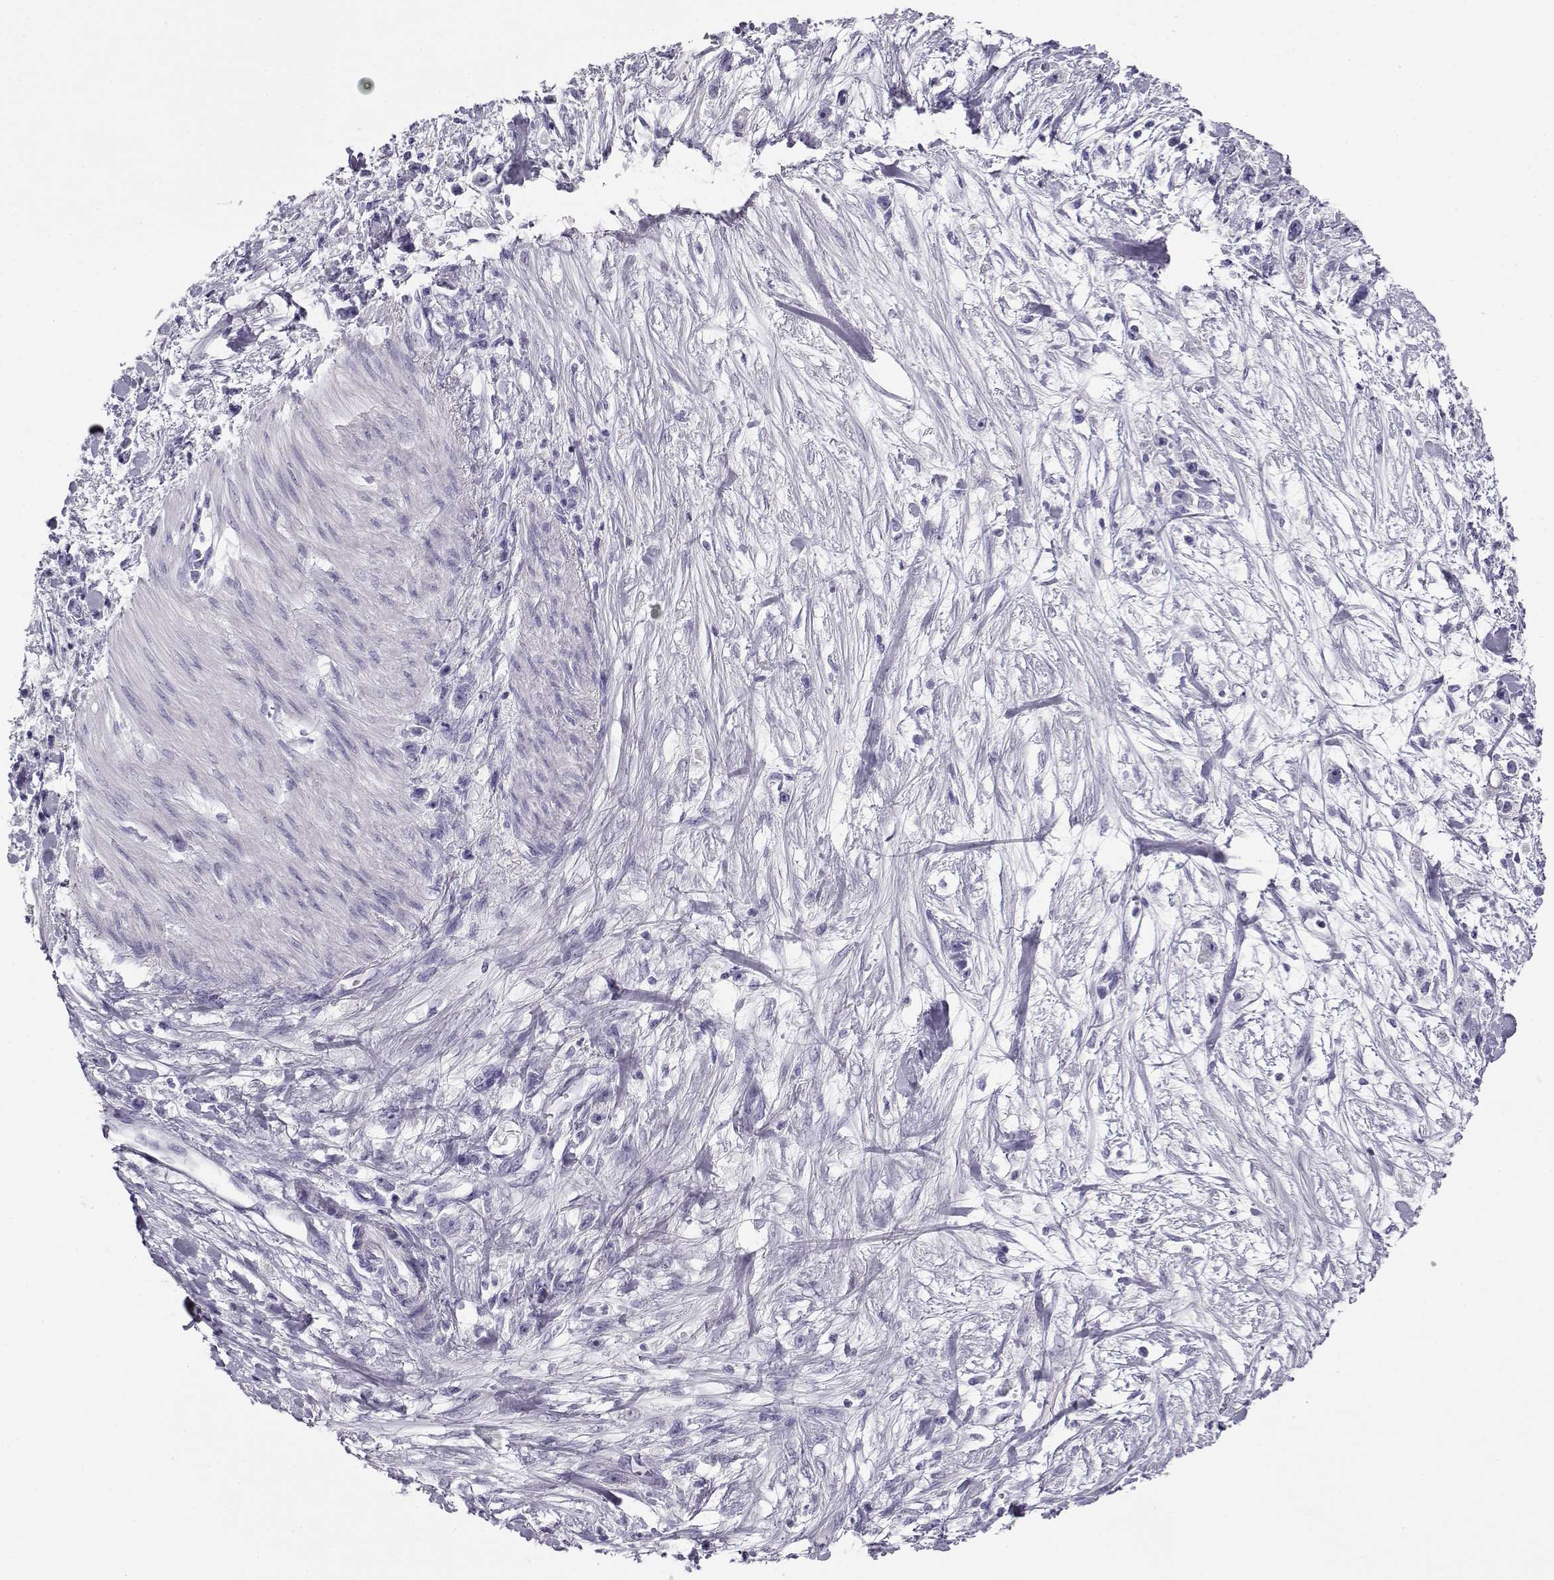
{"staining": {"intensity": "negative", "quantity": "none", "location": "none"}, "tissue": "stomach cancer", "cell_type": "Tumor cells", "image_type": "cancer", "snomed": [{"axis": "morphology", "description": "Adenocarcinoma, NOS"}, {"axis": "topography", "description": "Stomach"}], "caption": "This is an immunohistochemistry histopathology image of human adenocarcinoma (stomach). There is no expression in tumor cells.", "gene": "RHOXF2", "patient": {"sex": "female", "age": 59}}